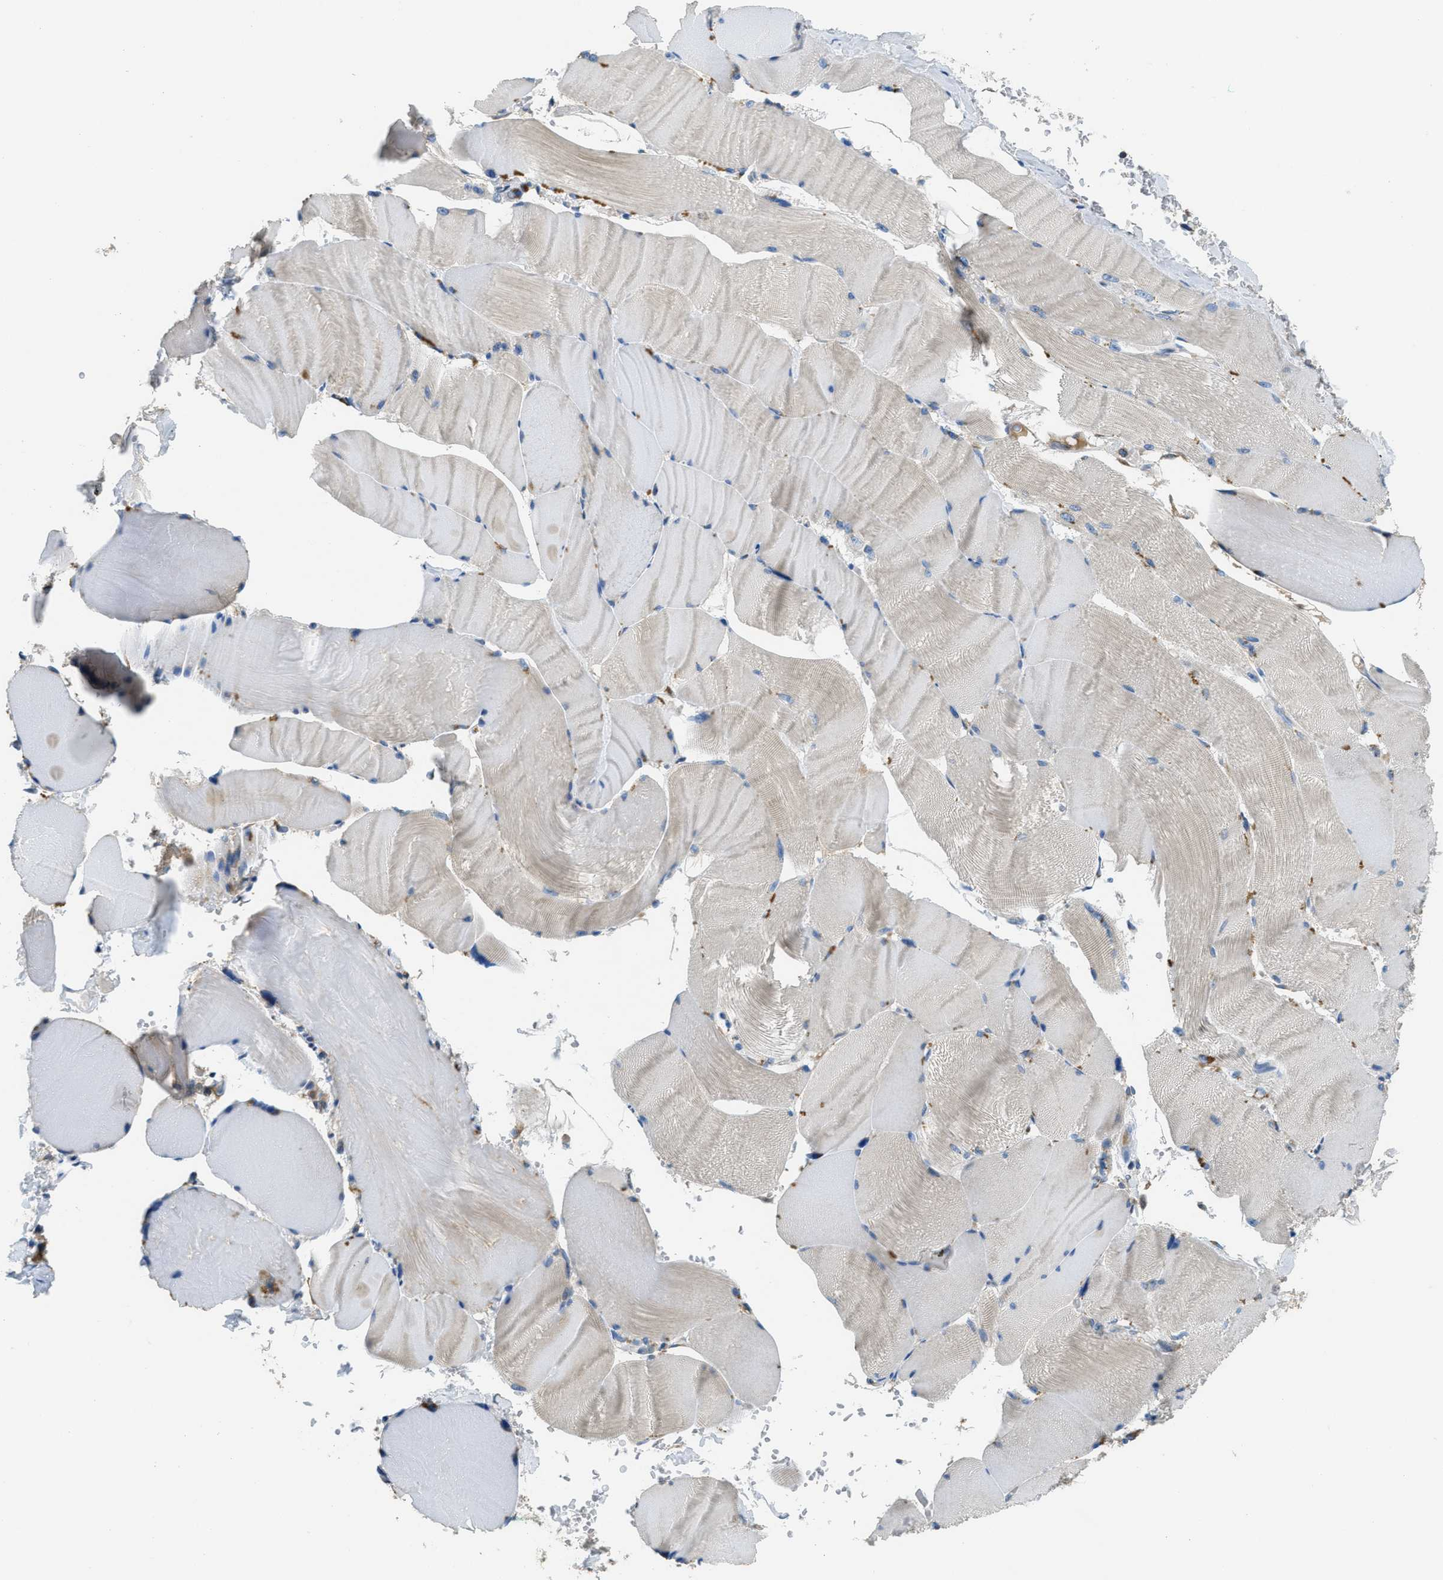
{"staining": {"intensity": "weak", "quantity": "<25%", "location": "cytoplasmic/membranous"}, "tissue": "skeletal muscle", "cell_type": "Myocytes", "image_type": "normal", "snomed": [{"axis": "morphology", "description": "Normal tissue, NOS"}, {"axis": "topography", "description": "Skin"}, {"axis": "topography", "description": "Skeletal muscle"}], "caption": "DAB (3,3'-diaminobenzidine) immunohistochemical staining of benign skeletal muscle reveals no significant expression in myocytes. (Stains: DAB immunohistochemistry (IHC) with hematoxylin counter stain, Microscopy: brightfield microscopy at high magnification).", "gene": "SSR1", "patient": {"sex": "male", "age": 83}}